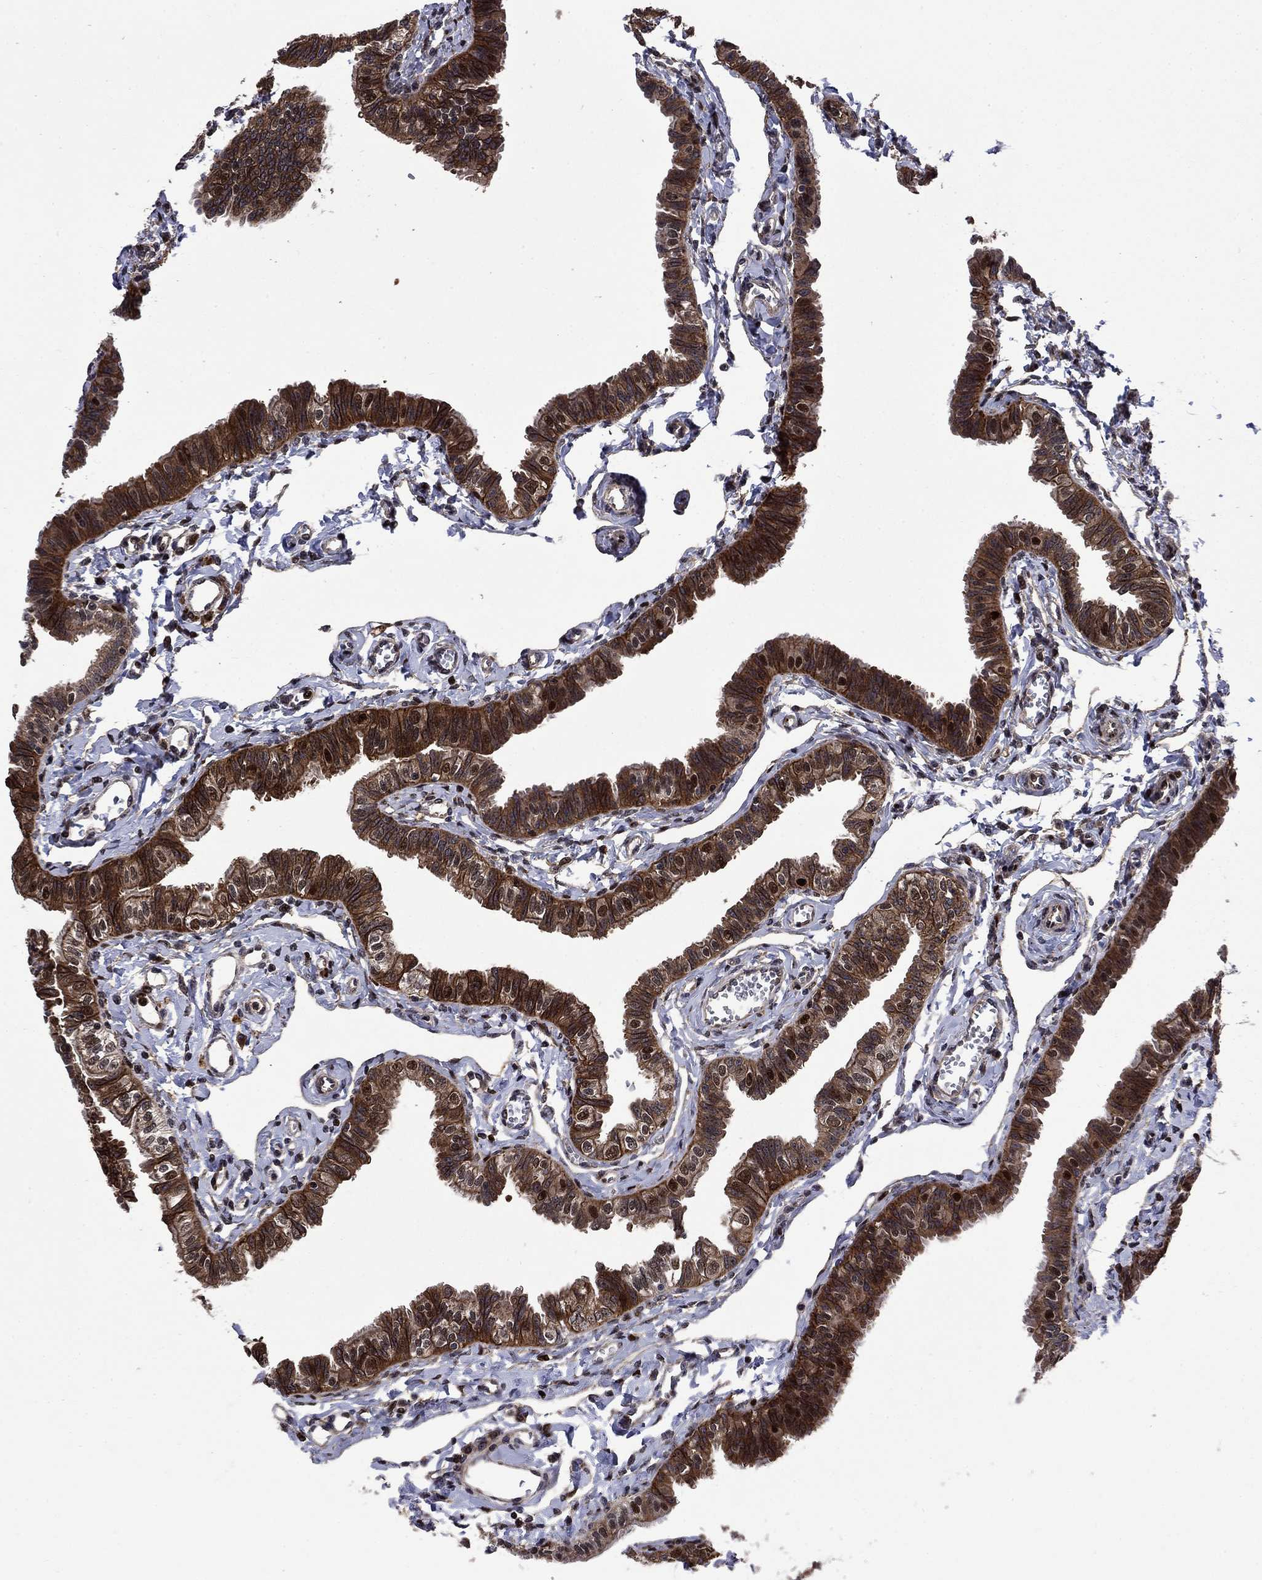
{"staining": {"intensity": "strong", "quantity": ">75%", "location": "cytoplasmic/membranous"}, "tissue": "fallopian tube", "cell_type": "Glandular cells", "image_type": "normal", "snomed": [{"axis": "morphology", "description": "Normal tissue, NOS"}, {"axis": "topography", "description": "Fallopian tube"}], "caption": "Immunohistochemistry of normal human fallopian tube displays high levels of strong cytoplasmic/membranous staining in about >75% of glandular cells. The protein is stained brown, and the nuclei are stained in blue (DAB IHC with brightfield microscopy, high magnification).", "gene": "AGTPBP1", "patient": {"sex": "female", "age": 54}}